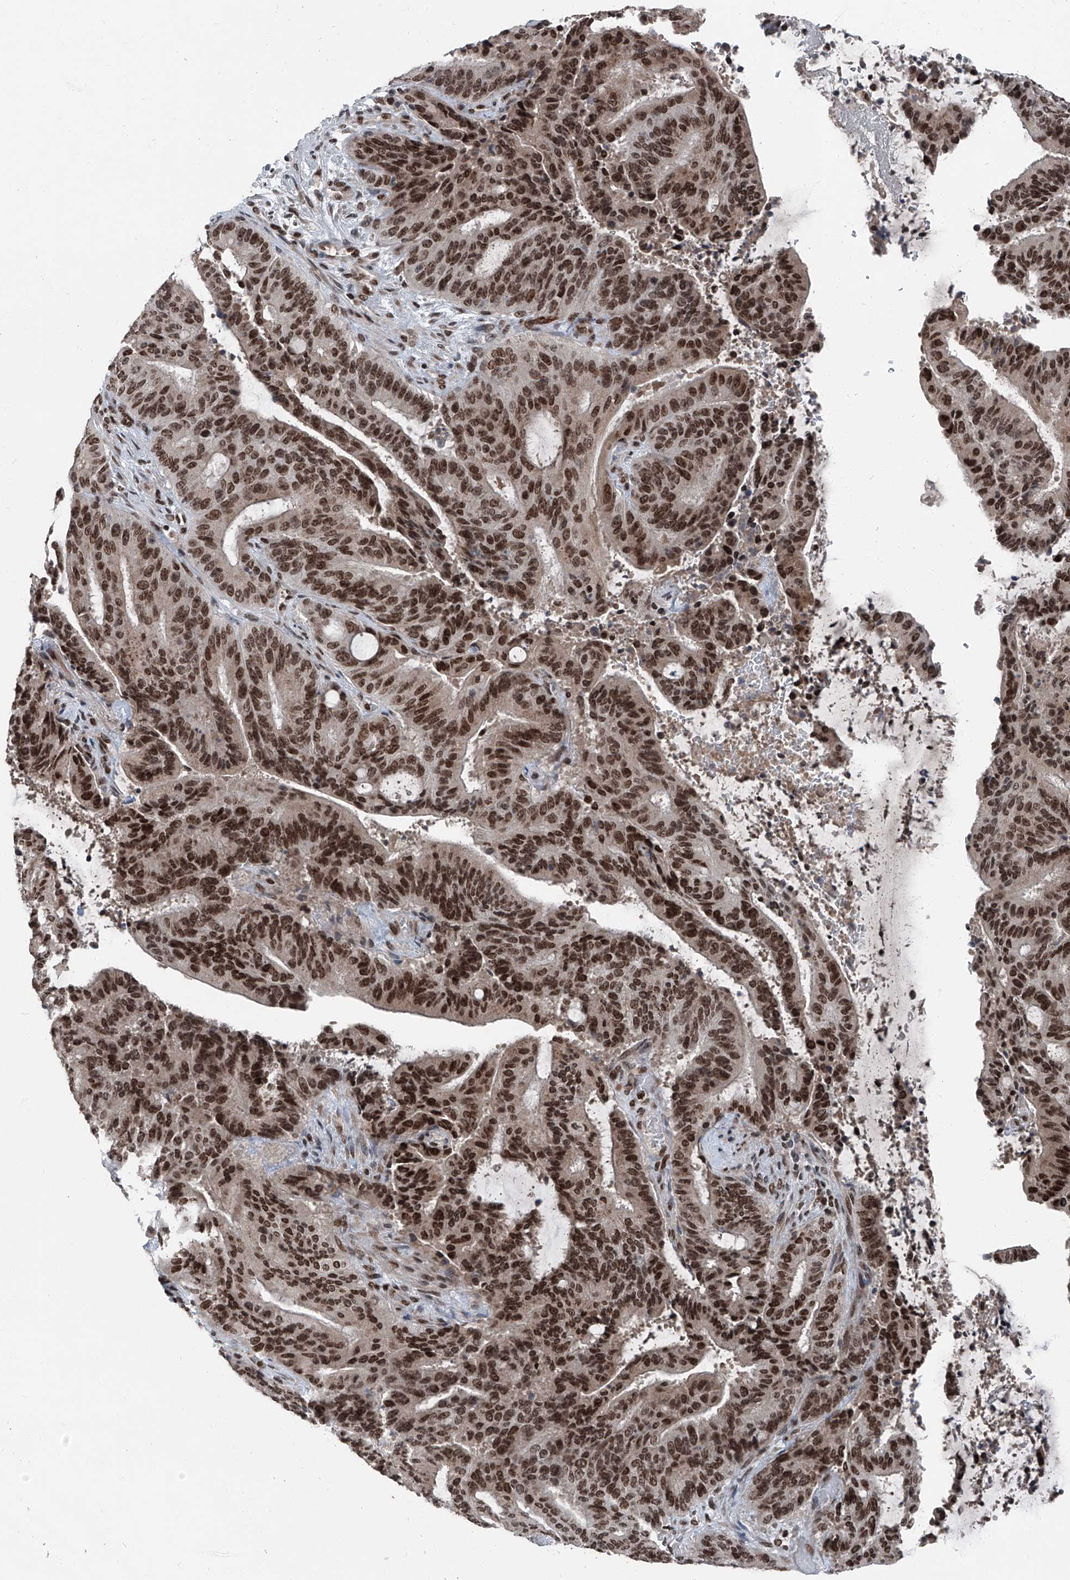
{"staining": {"intensity": "strong", "quantity": ">75%", "location": "nuclear"}, "tissue": "liver cancer", "cell_type": "Tumor cells", "image_type": "cancer", "snomed": [{"axis": "morphology", "description": "Normal tissue, NOS"}, {"axis": "morphology", "description": "Cholangiocarcinoma"}, {"axis": "topography", "description": "Liver"}, {"axis": "topography", "description": "Peripheral nerve tissue"}], "caption": "Protein expression analysis of liver cholangiocarcinoma reveals strong nuclear positivity in approximately >75% of tumor cells.", "gene": "BMI1", "patient": {"sex": "female", "age": 73}}